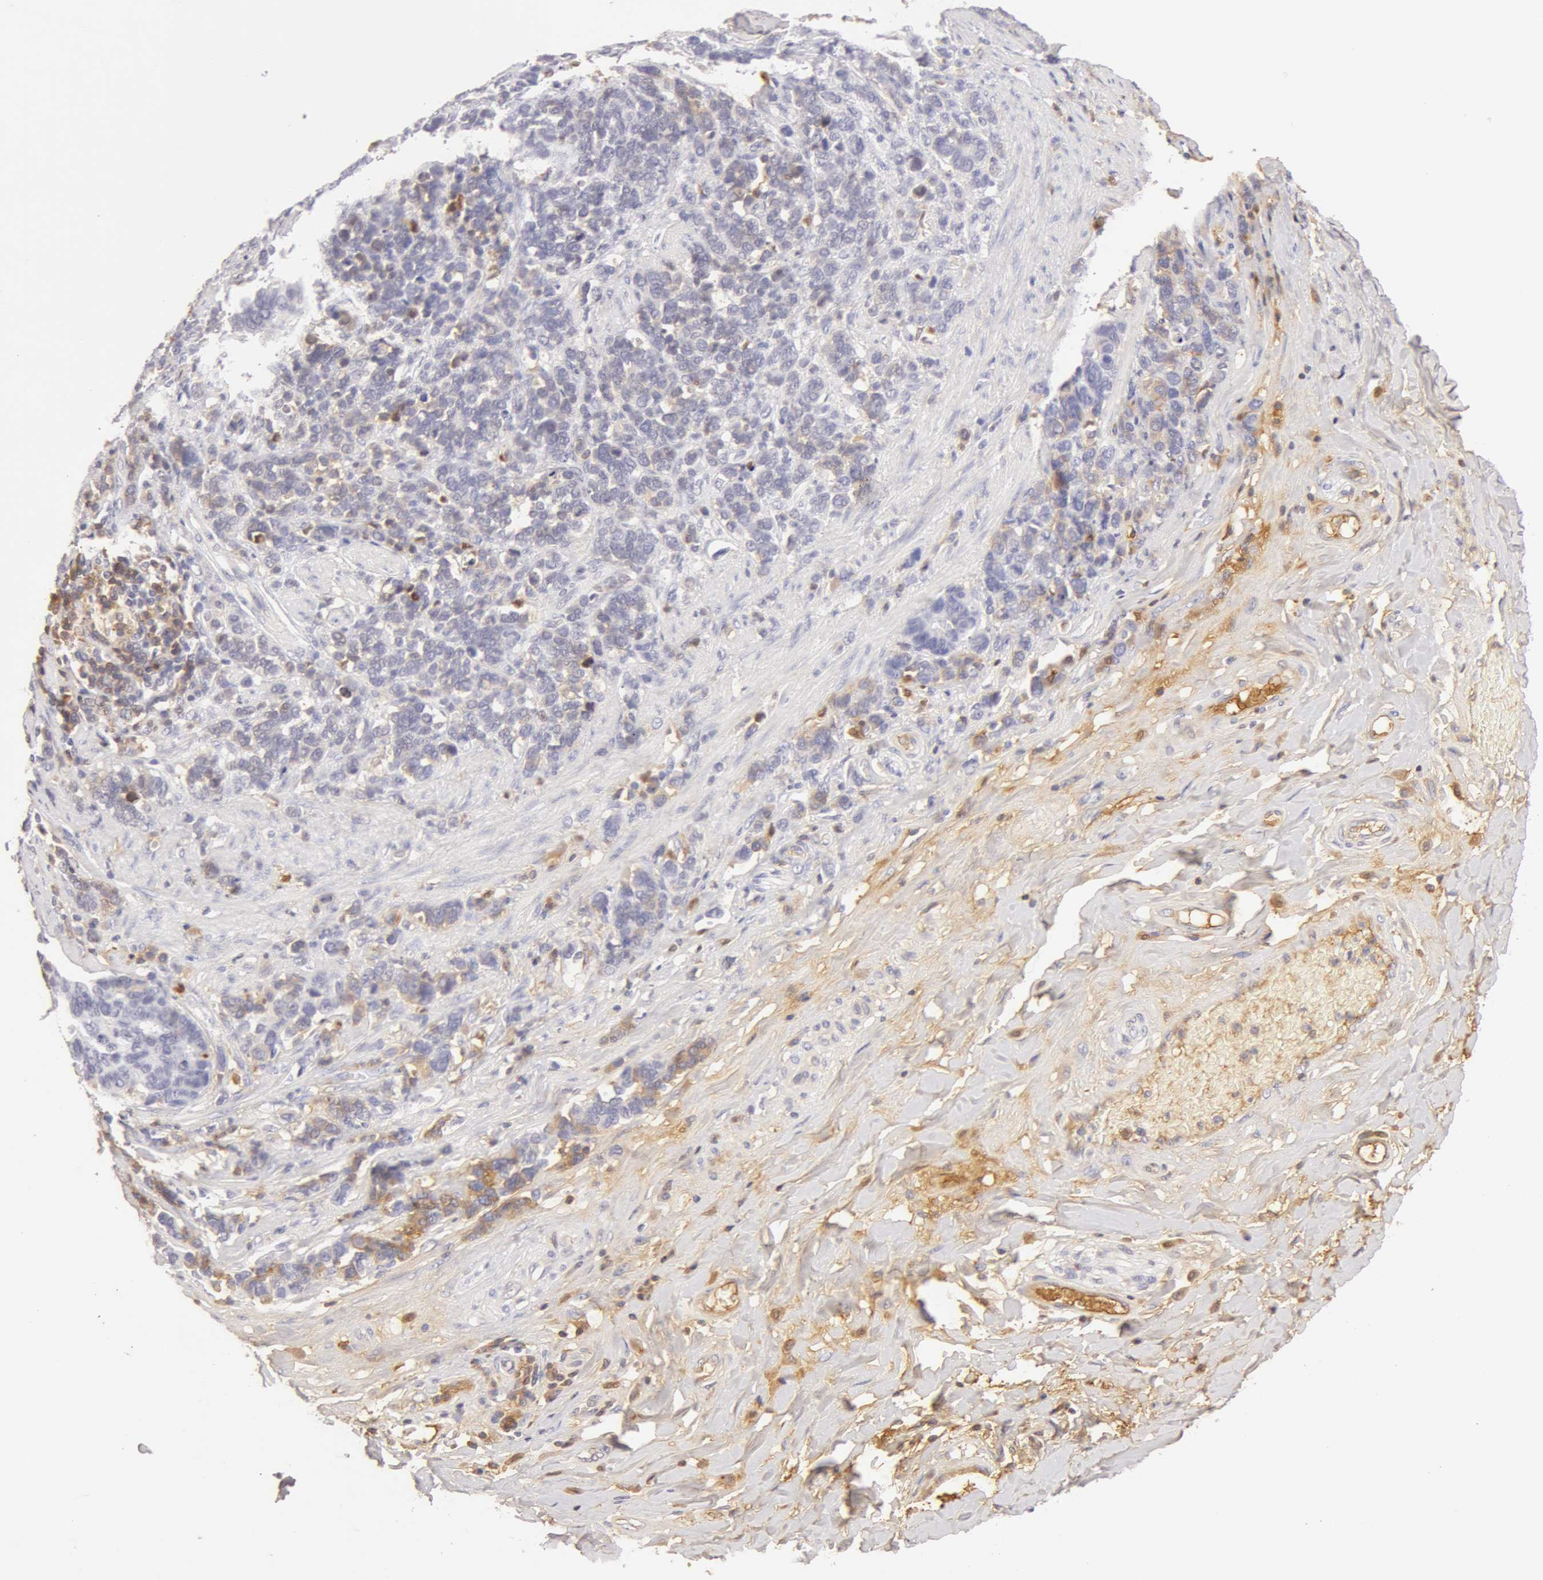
{"staining": {"intensity": "negative", "quantity": "none", "location": "none"}, "tissue": "stomach cancer", "cell_type": "Tumor cells", "image_type": "cancer", "snomed": [{"axis": "morphology", "description": "Adenocarcinoma, NOS"}, {"axis": "topography", "description": "Stomach, upper"}], "caption": "High magnification brightfield microscopy of adenocarcinoma (stomach) stained with DAB (3,3'-diaminobenzidine) (brown) and counterstained with hematoxylin (blue): tumor cells show no significant positivity.", "gene": "AHSG", "patient": {"sex": "male", "age": 71}}